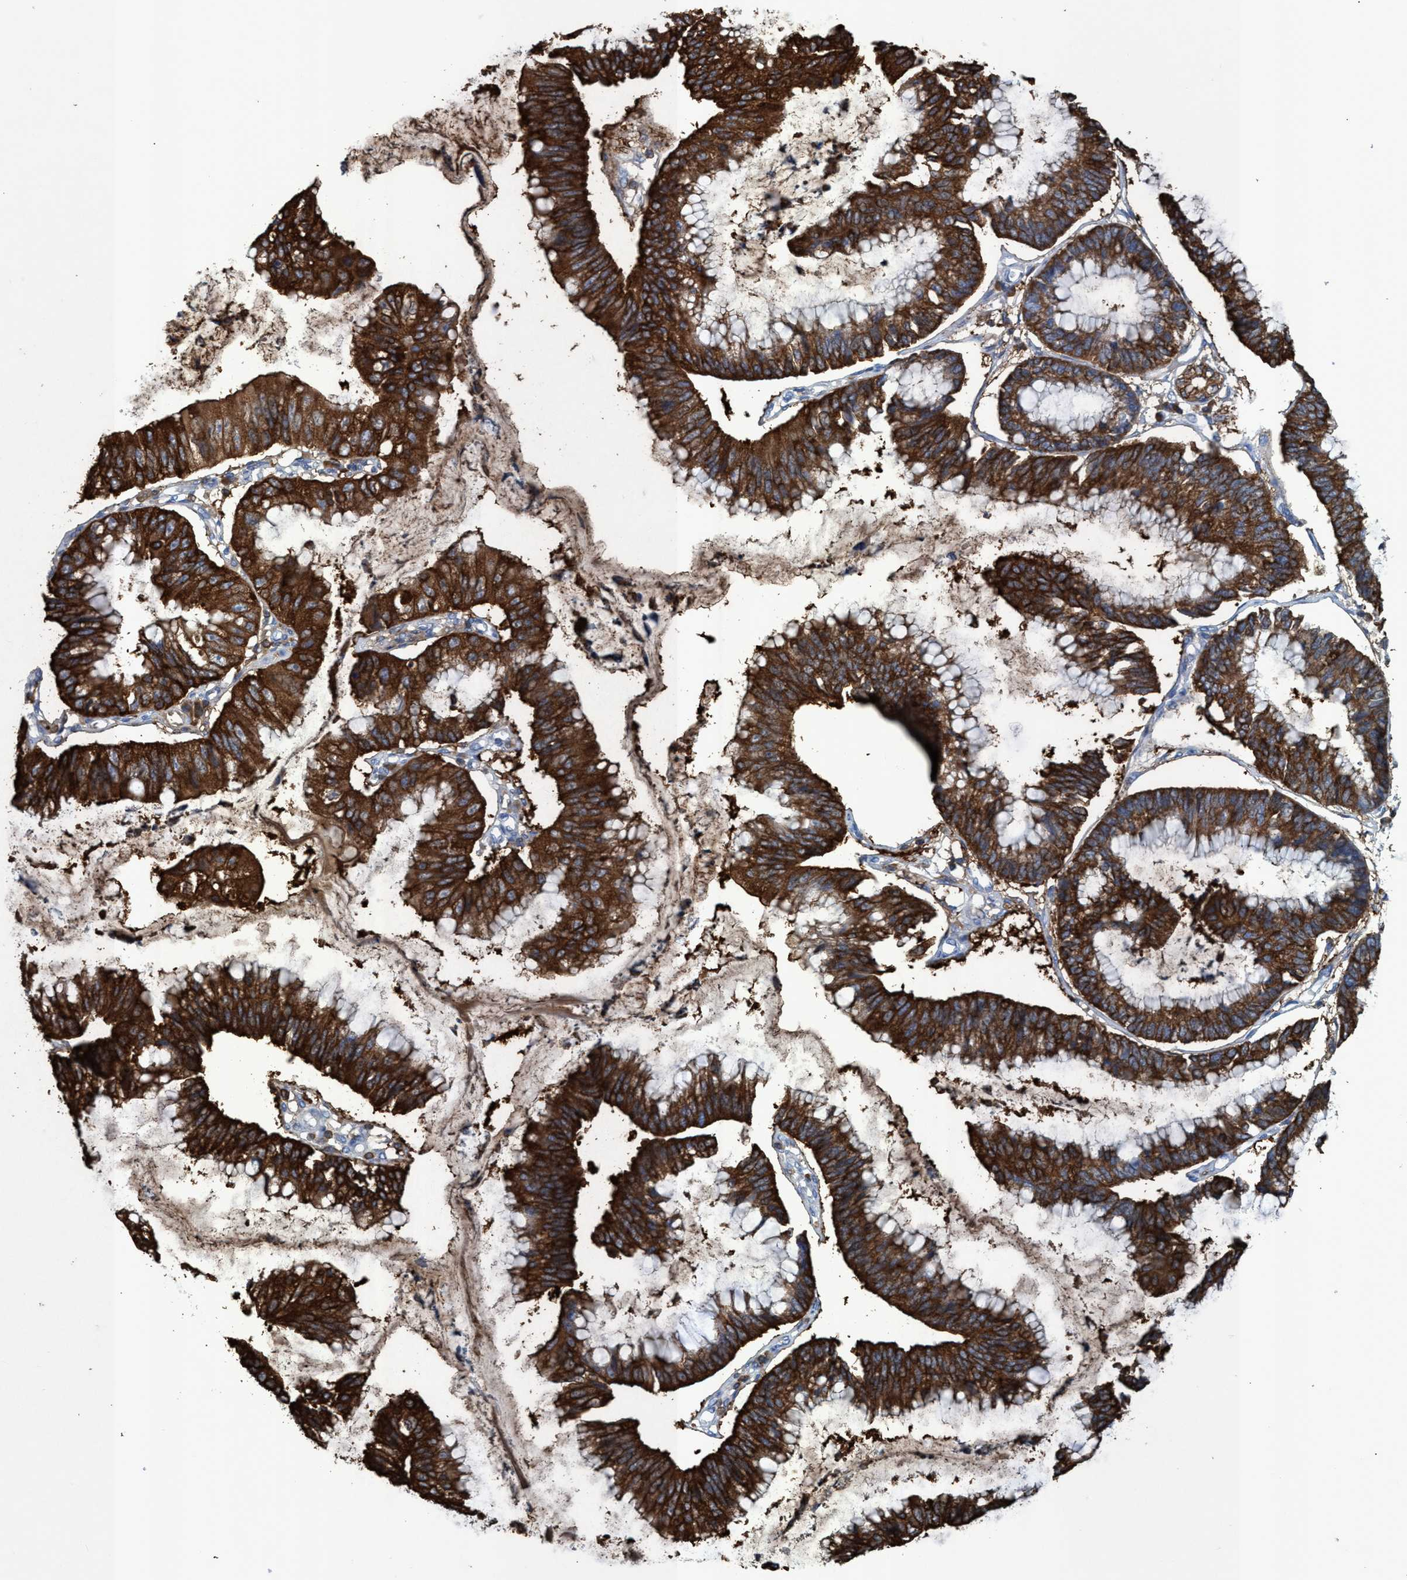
{"staining": {"intensity": "strong", "quantity": ">75%", "location": "cytoplasmic/membranous"}, "tissue": "stomach cancer", "cell_type": "Tumor cells", "image_type": "cancer", "snomed": [{"axis": "morphology", "description": "Adenocarcinoma, NOS"}, {"axis": "topography", "description": "Stomach"}], "caption": "DAB immunohistochemical staining of stomach adenocarcinoma exhibits strong cytoplasmic/membranous protein expression in about >75% of tumor cells.", "gene": "EZR", "patient": {"sex": "male", "age": 59}}